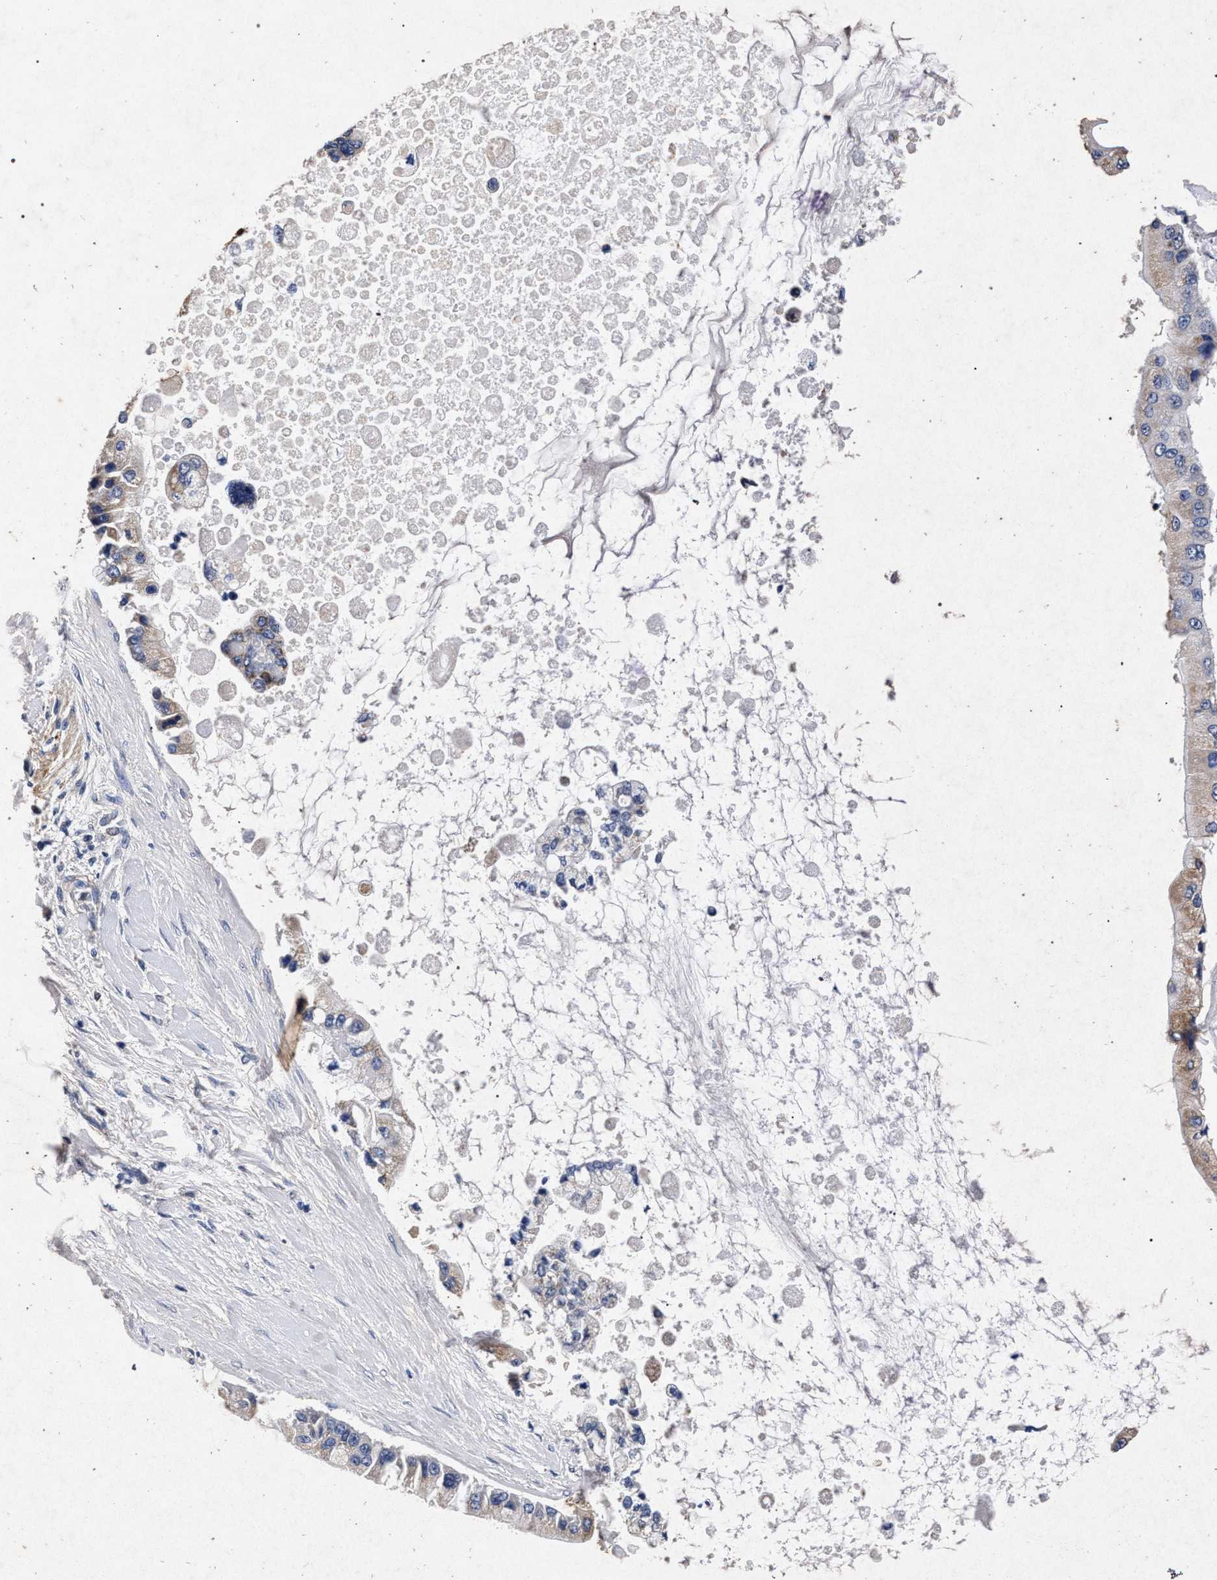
{"staining": {"intensity": "weak", "quantity": "<25%", "location": "cytoplasmic/membranous"}, "tissue": "liver cancer", "cell_type": "Tumor cells", "image_type": "cancer", "snomed": [{"axis": "morphology", "description": "Cholangiocarcinoma"}, {"axis": "topography", "description": "Liver"}], "caption": "An immunohistochemistry image of cholangiocarcinoma (liver) is shown. There is no staining in tumor cells of cholangiocarcinoma (liver).", "gene": "ATP1A2", "patient": {"sex": "male", "age": 50}}